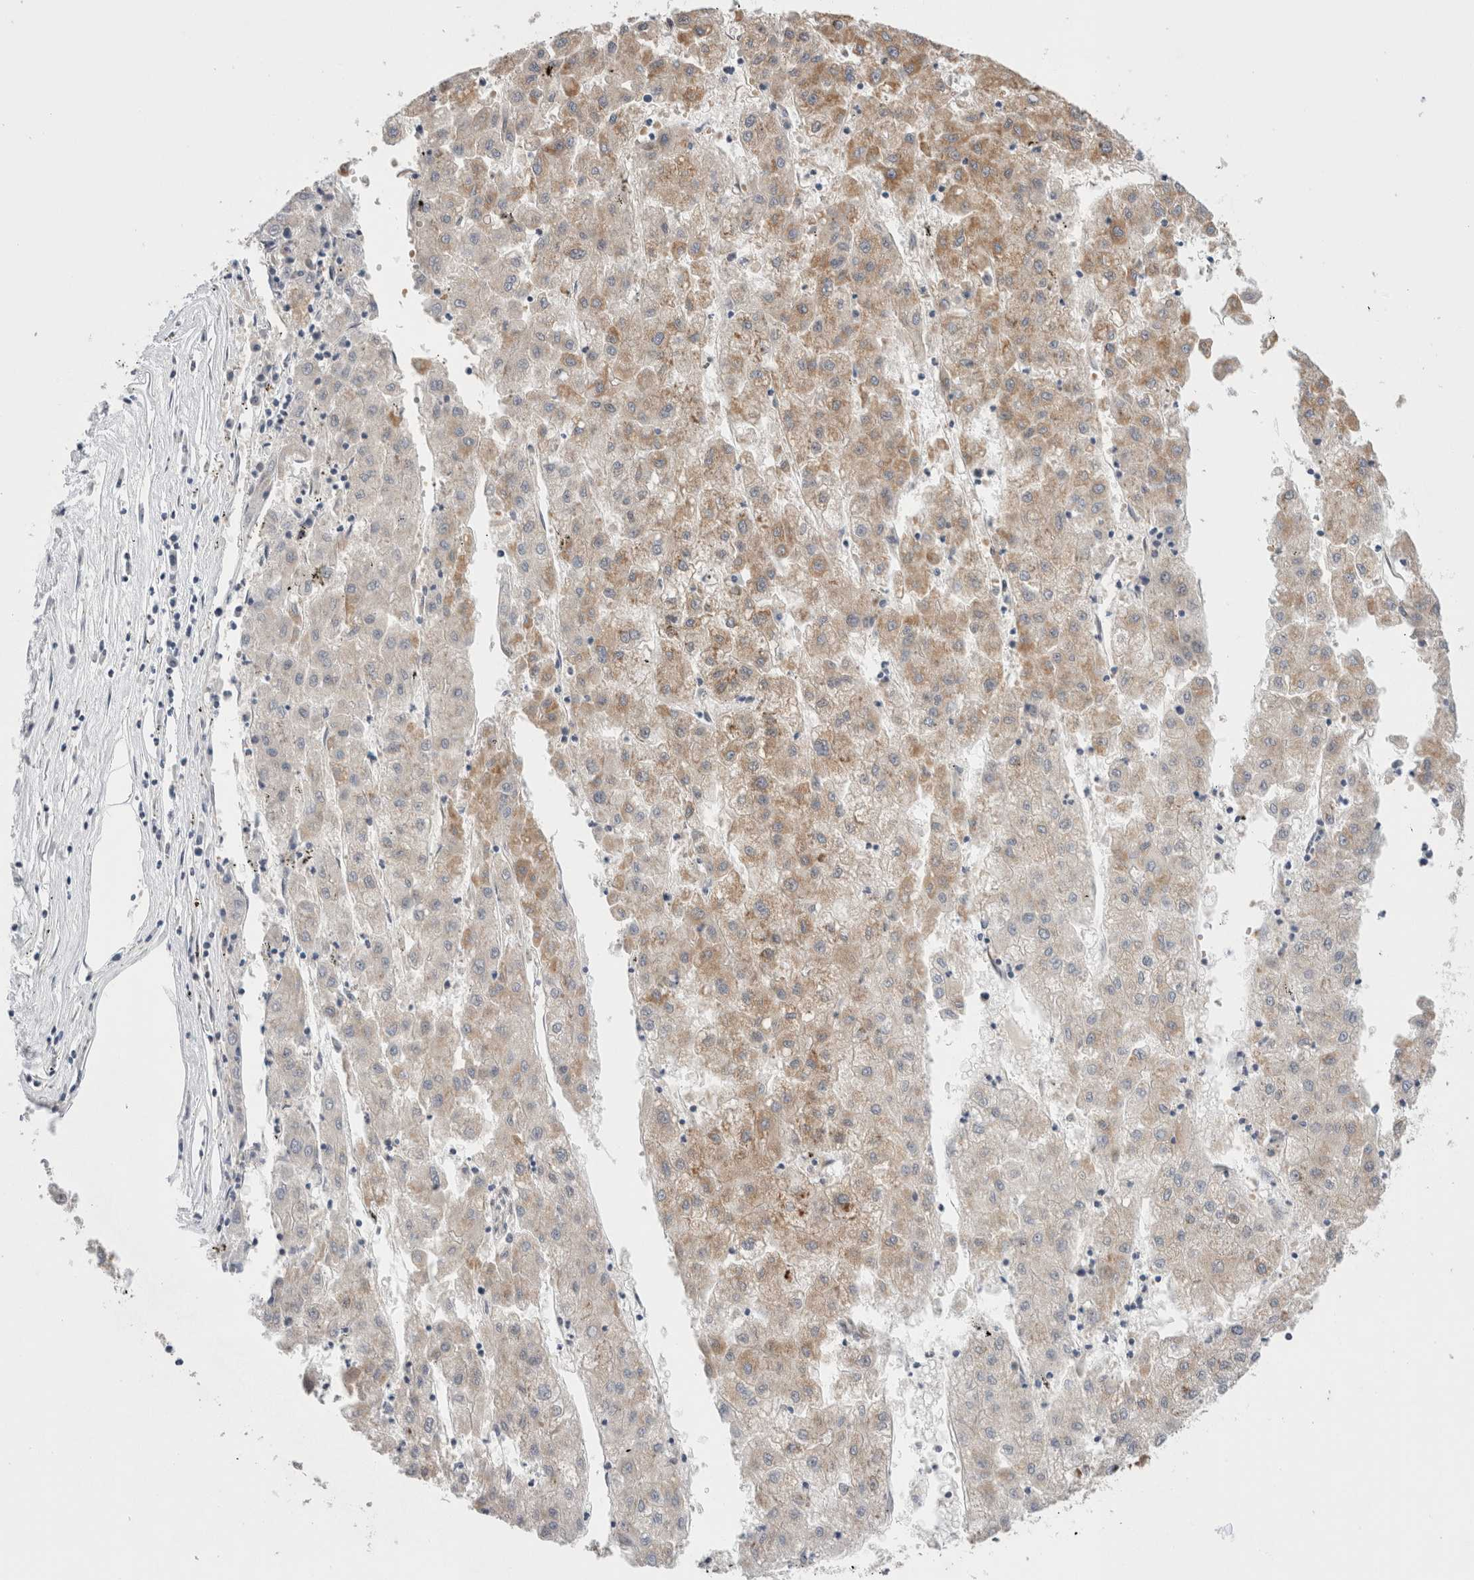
{"staining": {"intensity": "moderate", "quantity": "<25%", "location": "cytoplasmic/membranous"}, "tissue": "liver cancer", "cell_type": "Tumor cells", "image_type": "cancer", "snomed": [{"axis": "morphology", "description": "Carcinoma, Hepatocellular, NOS"}, {"axis": "topography", "description": "Liver"}], "caption": "Immunohistochemical staining of human hepatocellular carcinoma (liver) shows moderate cytoplasmic/membranous protein positivity in about <25% of tumor cells. The staining was performed using DAB (3,3'-diaminobenzidine) to visualize the protein expression in brown, while the nuclei were stained in blue with hematoxylin (Magnification: 20x).", "gene": "NDOR1", "patient": {"sex": "male", "age": 72}}